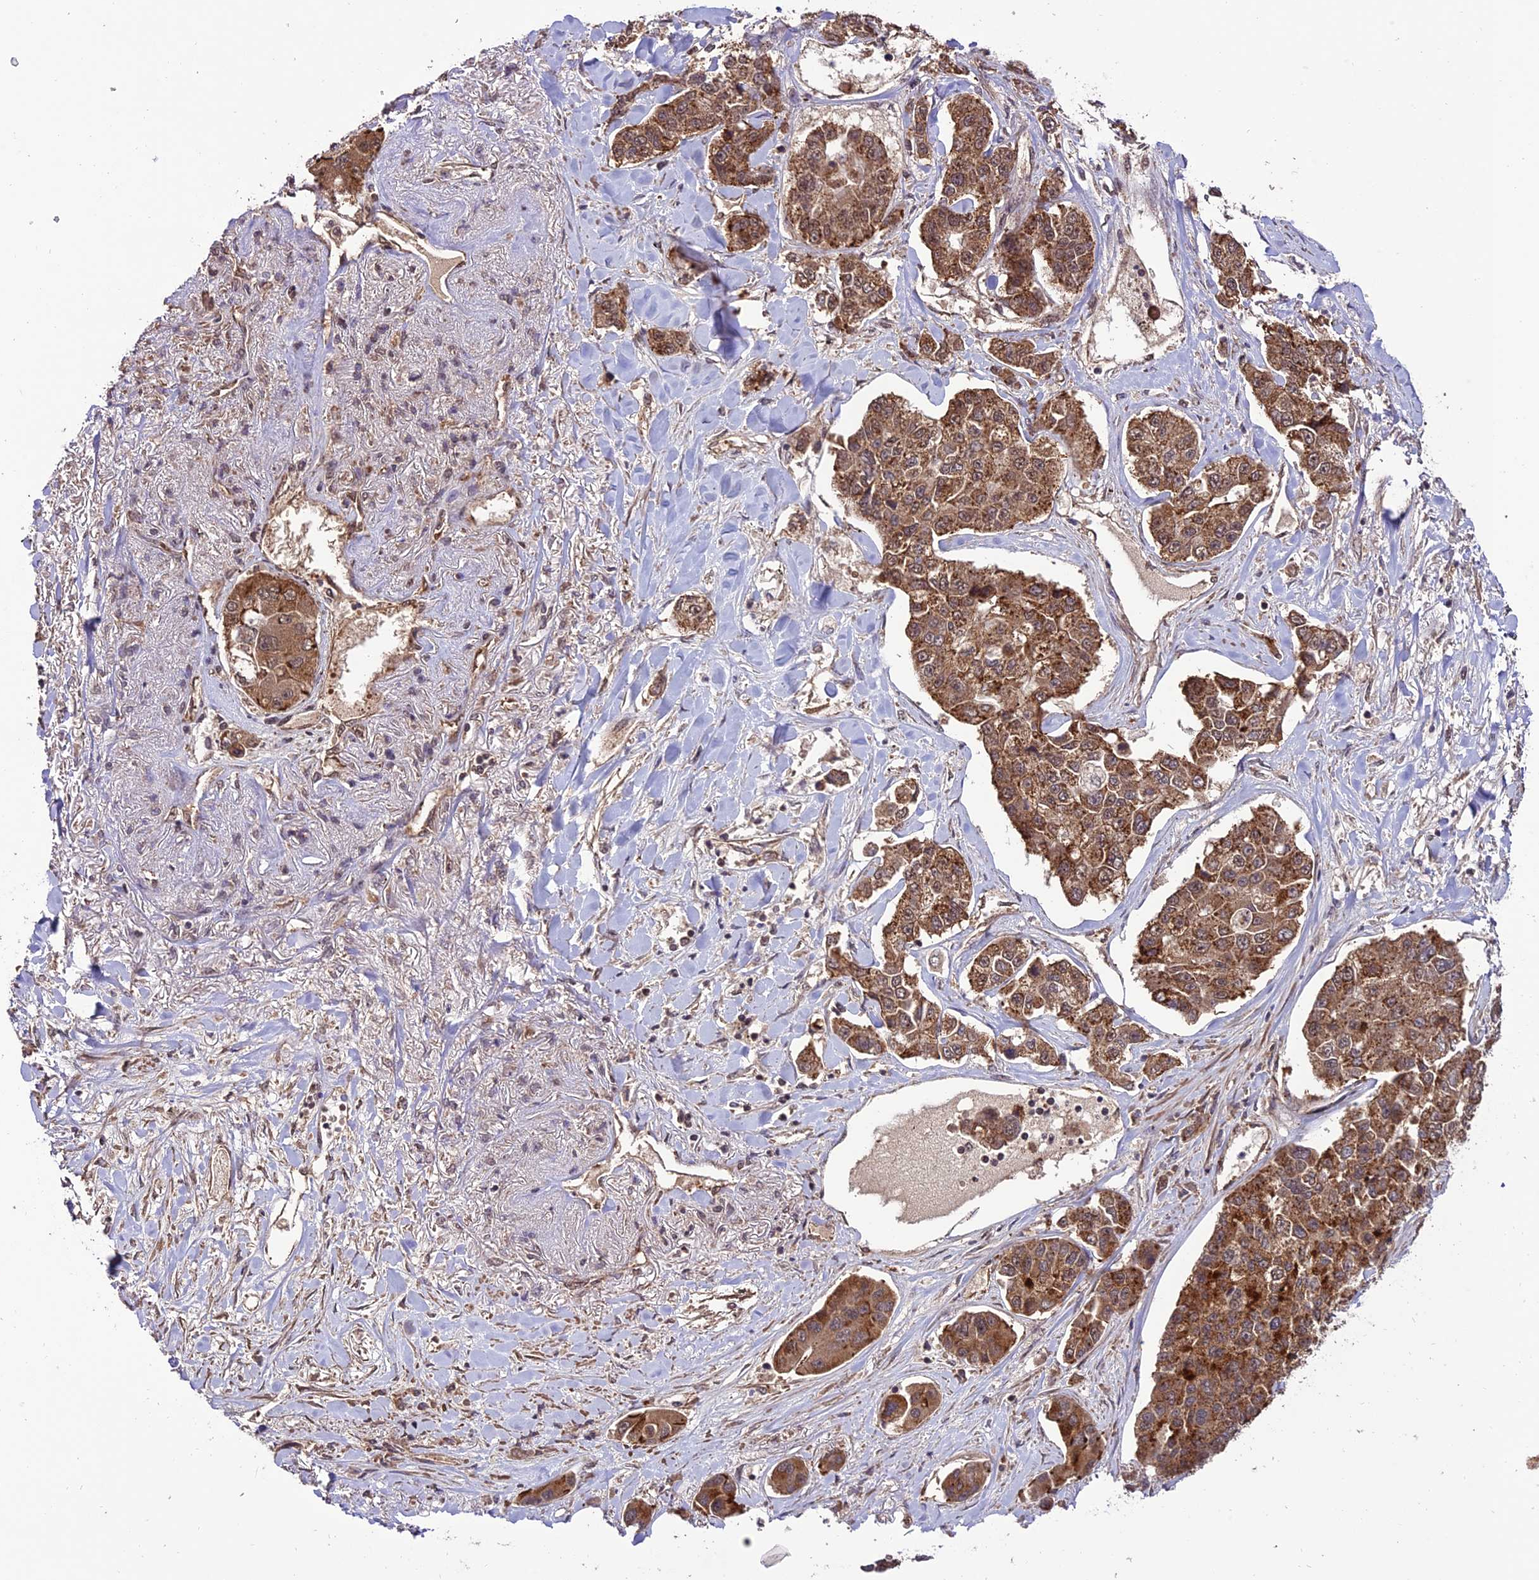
{"staining": {"intensity": "moderate", "quantity": ">75%", "location": "cytoplasmic/membranous"}, "tissue": "lung cancer", "cell_type": "Tumor cells", "image_type": "cancer", "snomed": [{"axis": "morphology", "description": "Adenocarcinoma, NOS"}, {"axis": "topography", "description": "Lung"}], "caption": "High-power microscopy captured an immunohistochemistry (IHC) micrograph of lung cancer (adenocarcinoma), revealing moderate cytoplasmic/membranous staining in approximately >75% of tumor cells.", "gene": "CABIN1", "patient": {"sex": "male", "age": 49}}